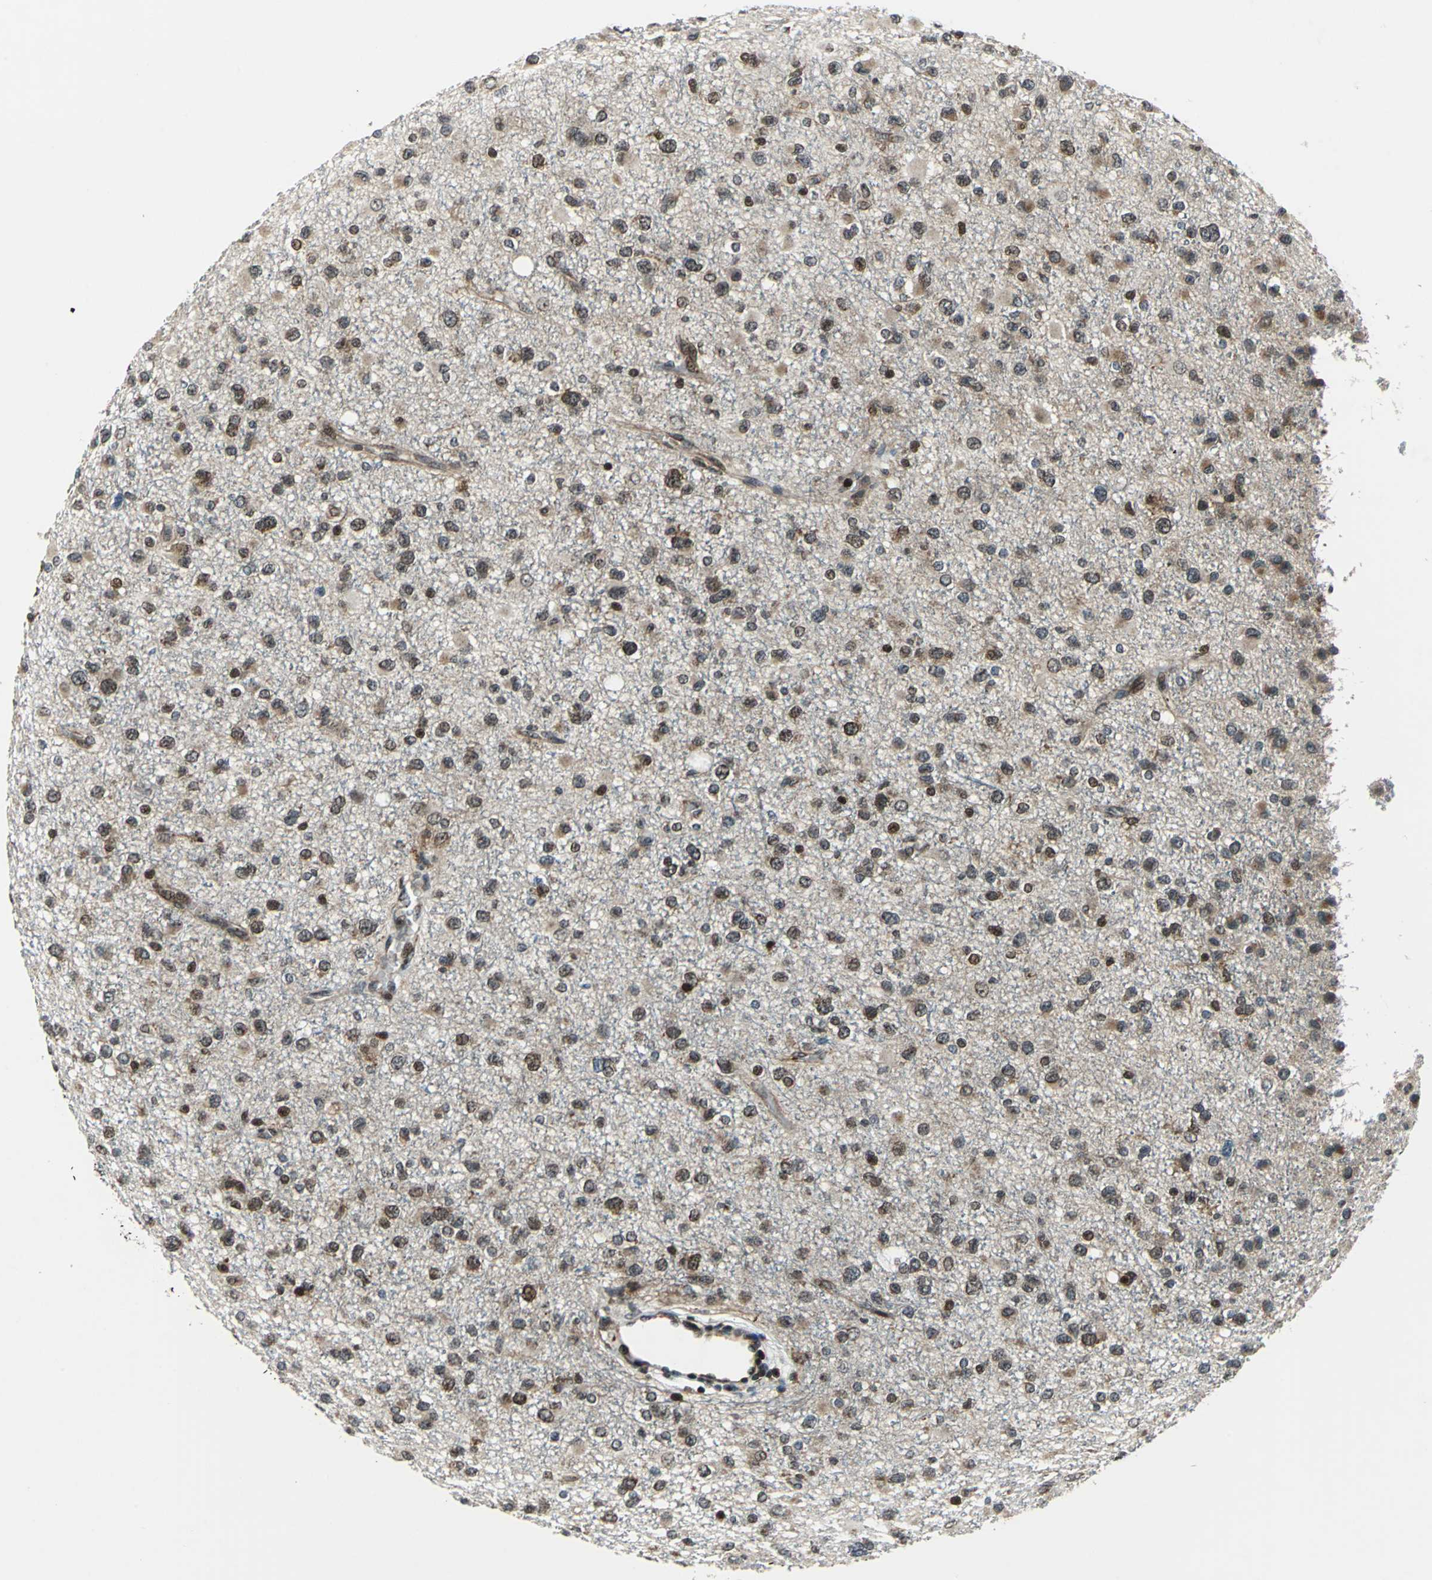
{"staining": {"intensity": "moderate", "quantity": "25%-75%", "location": "cytoplasmic/membranous,nuclear"}, "tissue": "glioma", "cell_type": "Tumor cells", "image_type": "cancer", "snomed": [{"axis": "morphology", "description": "Glioma, malignant, Low grade"}, {"axis": "topography", "description": "Brain"}], "caption": "Protein staining of malignant low-grade glioma tissue exhibits moderate cytoplasmic/membranous and nuclear expression in about 25%-75% of tumor cells.", "gene": "AATF", "patient": {"sex": "male", "age": 42}}